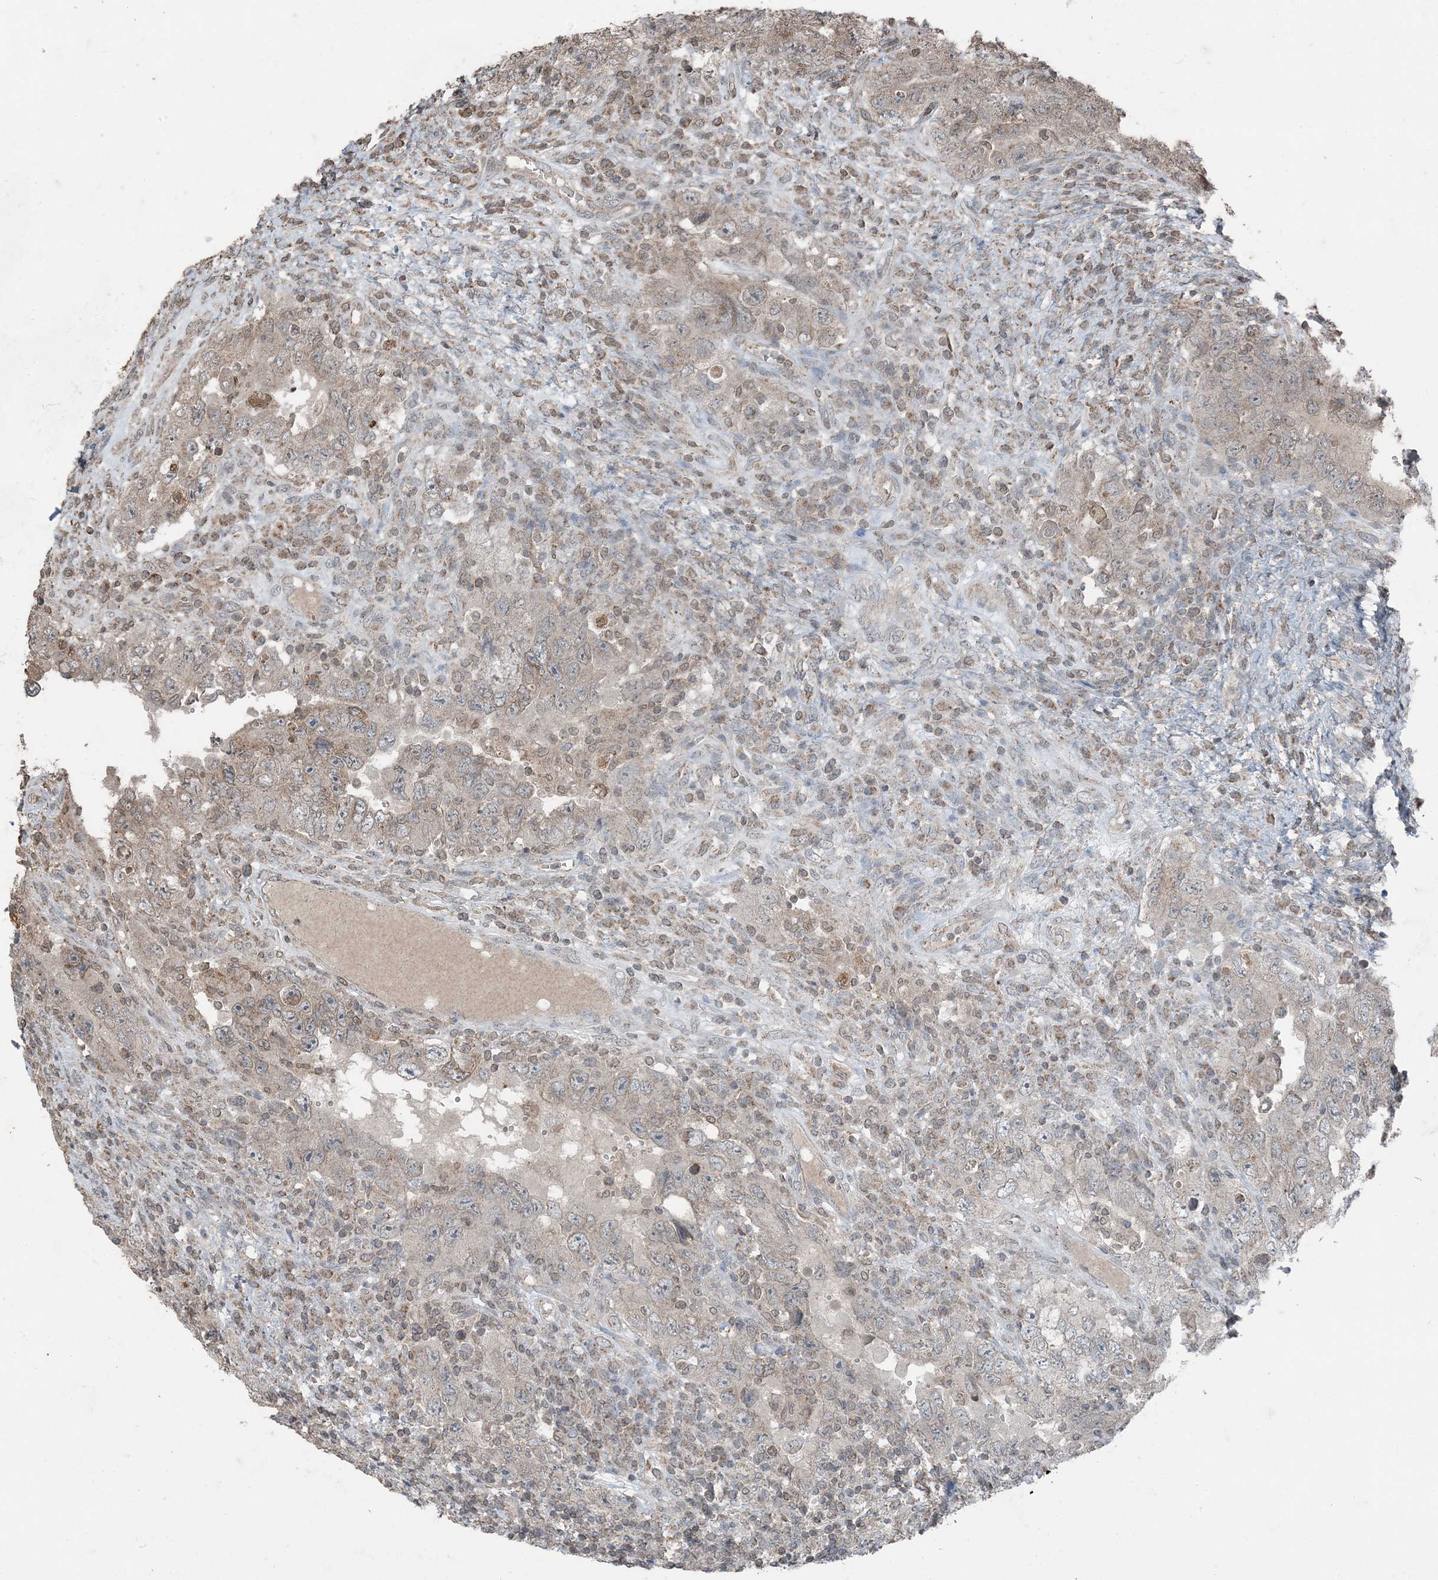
{"staining": {"intensity": "weak", "quantity": "25%-75%", "location": "cytoplasmic/membranous,nuclear"}, "tissue": "testis cancer", "cell_type": "Tumor cells", "image_type": "cancer", "snomed": [{"axis": "morphology", "description": "Carcinoma, Embryonal, NOS"}, {"axis": "topography", "description": "Testis"}], "caption": "IHC of testis embryonal carcinoma reveals low levels of weak cytoplasmic/membranous and nuclear positivity in about 25%-75% of tumor cells.", "gene": "GNL1", "patient": {"sex": "male", "age": 26}}